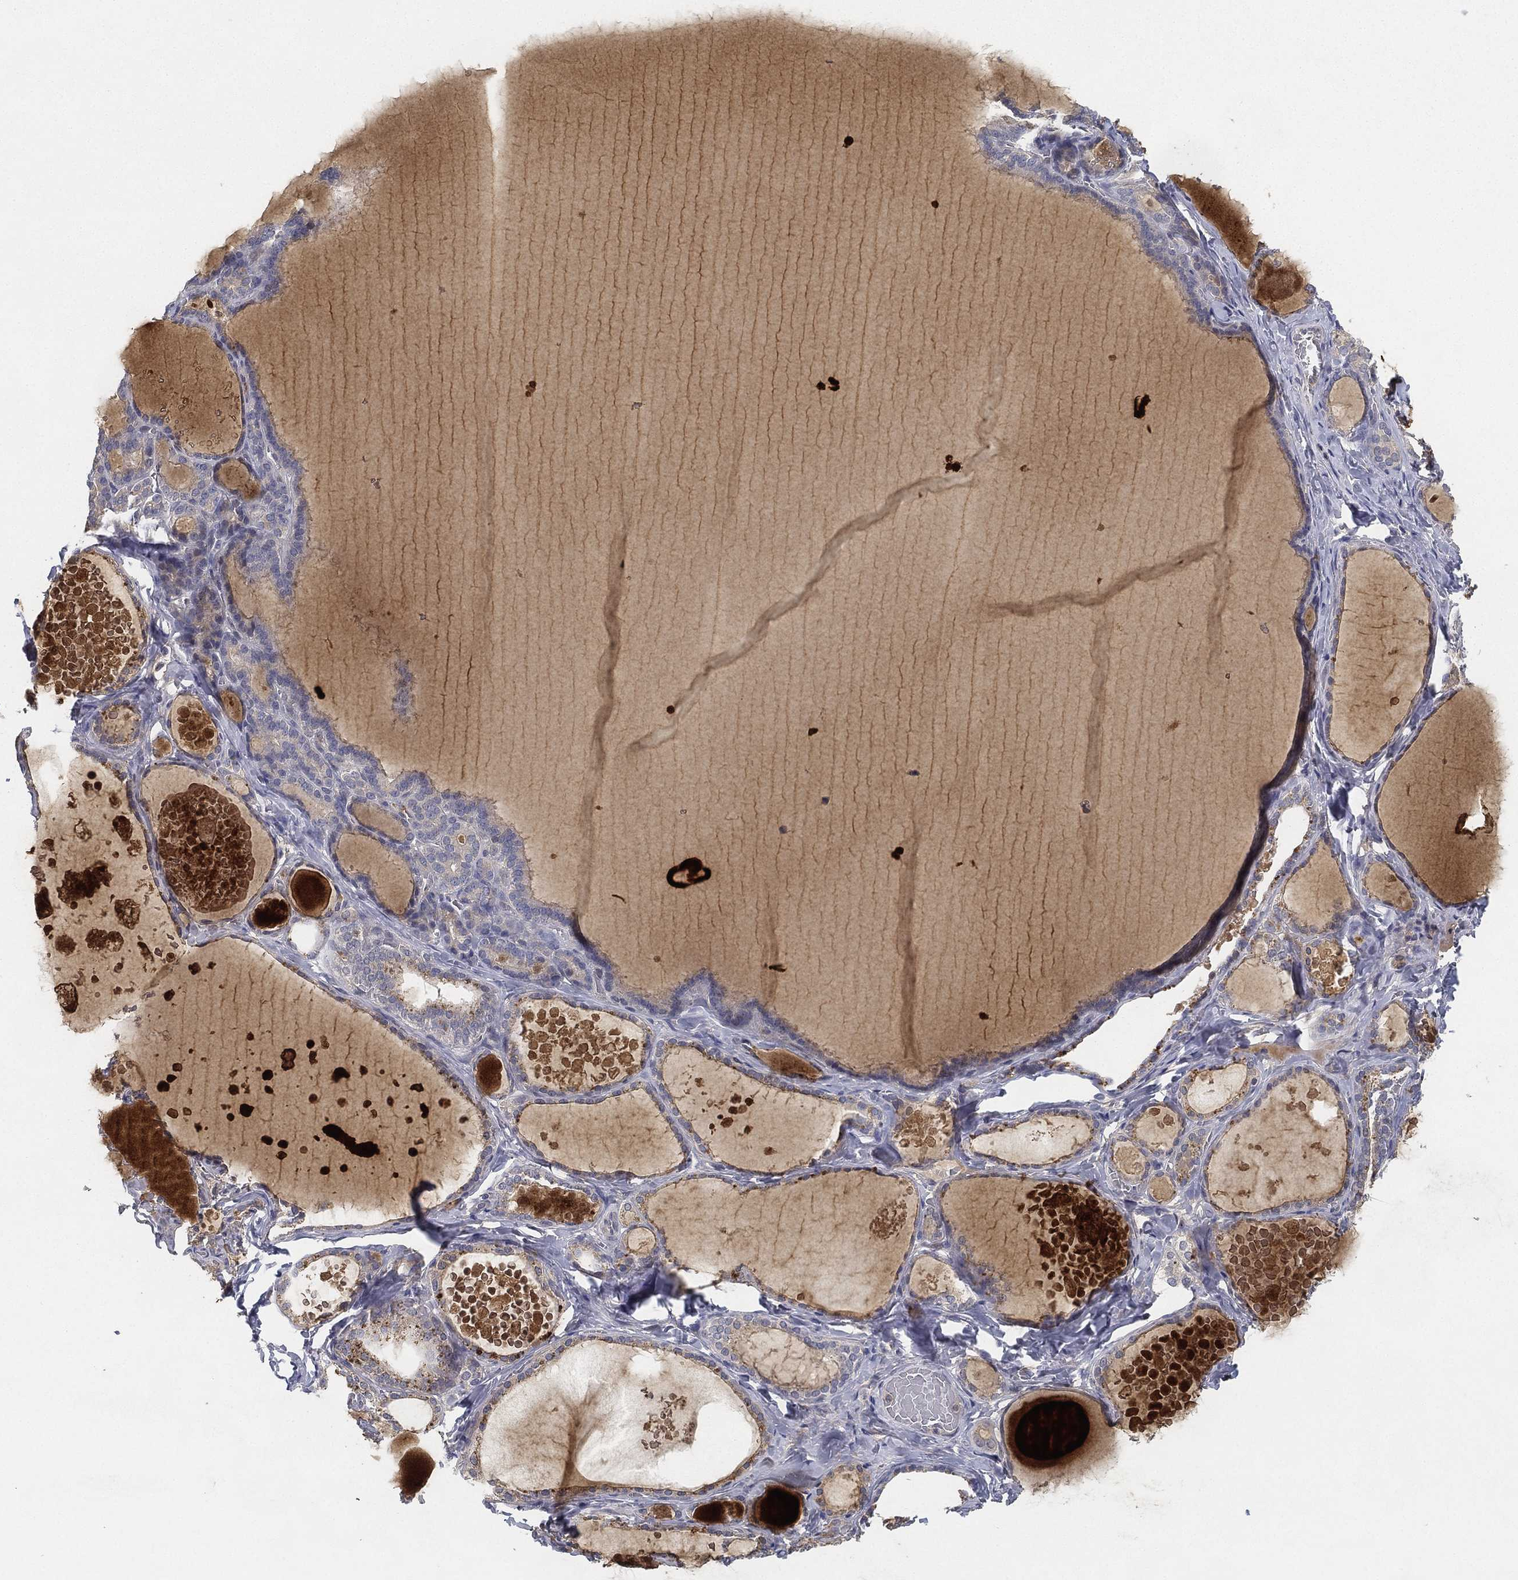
{"staining": {"intensity": "negative", "quantity": "none", "location": "none"}, "tissue": "thyroid gland", "cell_type": "Glandular cells", "image_type": "normal", "snomed": [{"axis": "morphology", "description": "Normal tissue, NOS"}, {"axis": "topography", "description": "Thyroid gland"}], "caption": "A high-resolution micrograph shows IHC staining of benign thyroid gland, which shows no significant expression in glandular cells. The staining was performed using DAB to visualize the protein expression in brown, while the nuclei were stained in blue with hematoxylin (Magnification: 20x).", "gene": "CFAP251", "patient": {"sex": "female", "age": 56}}